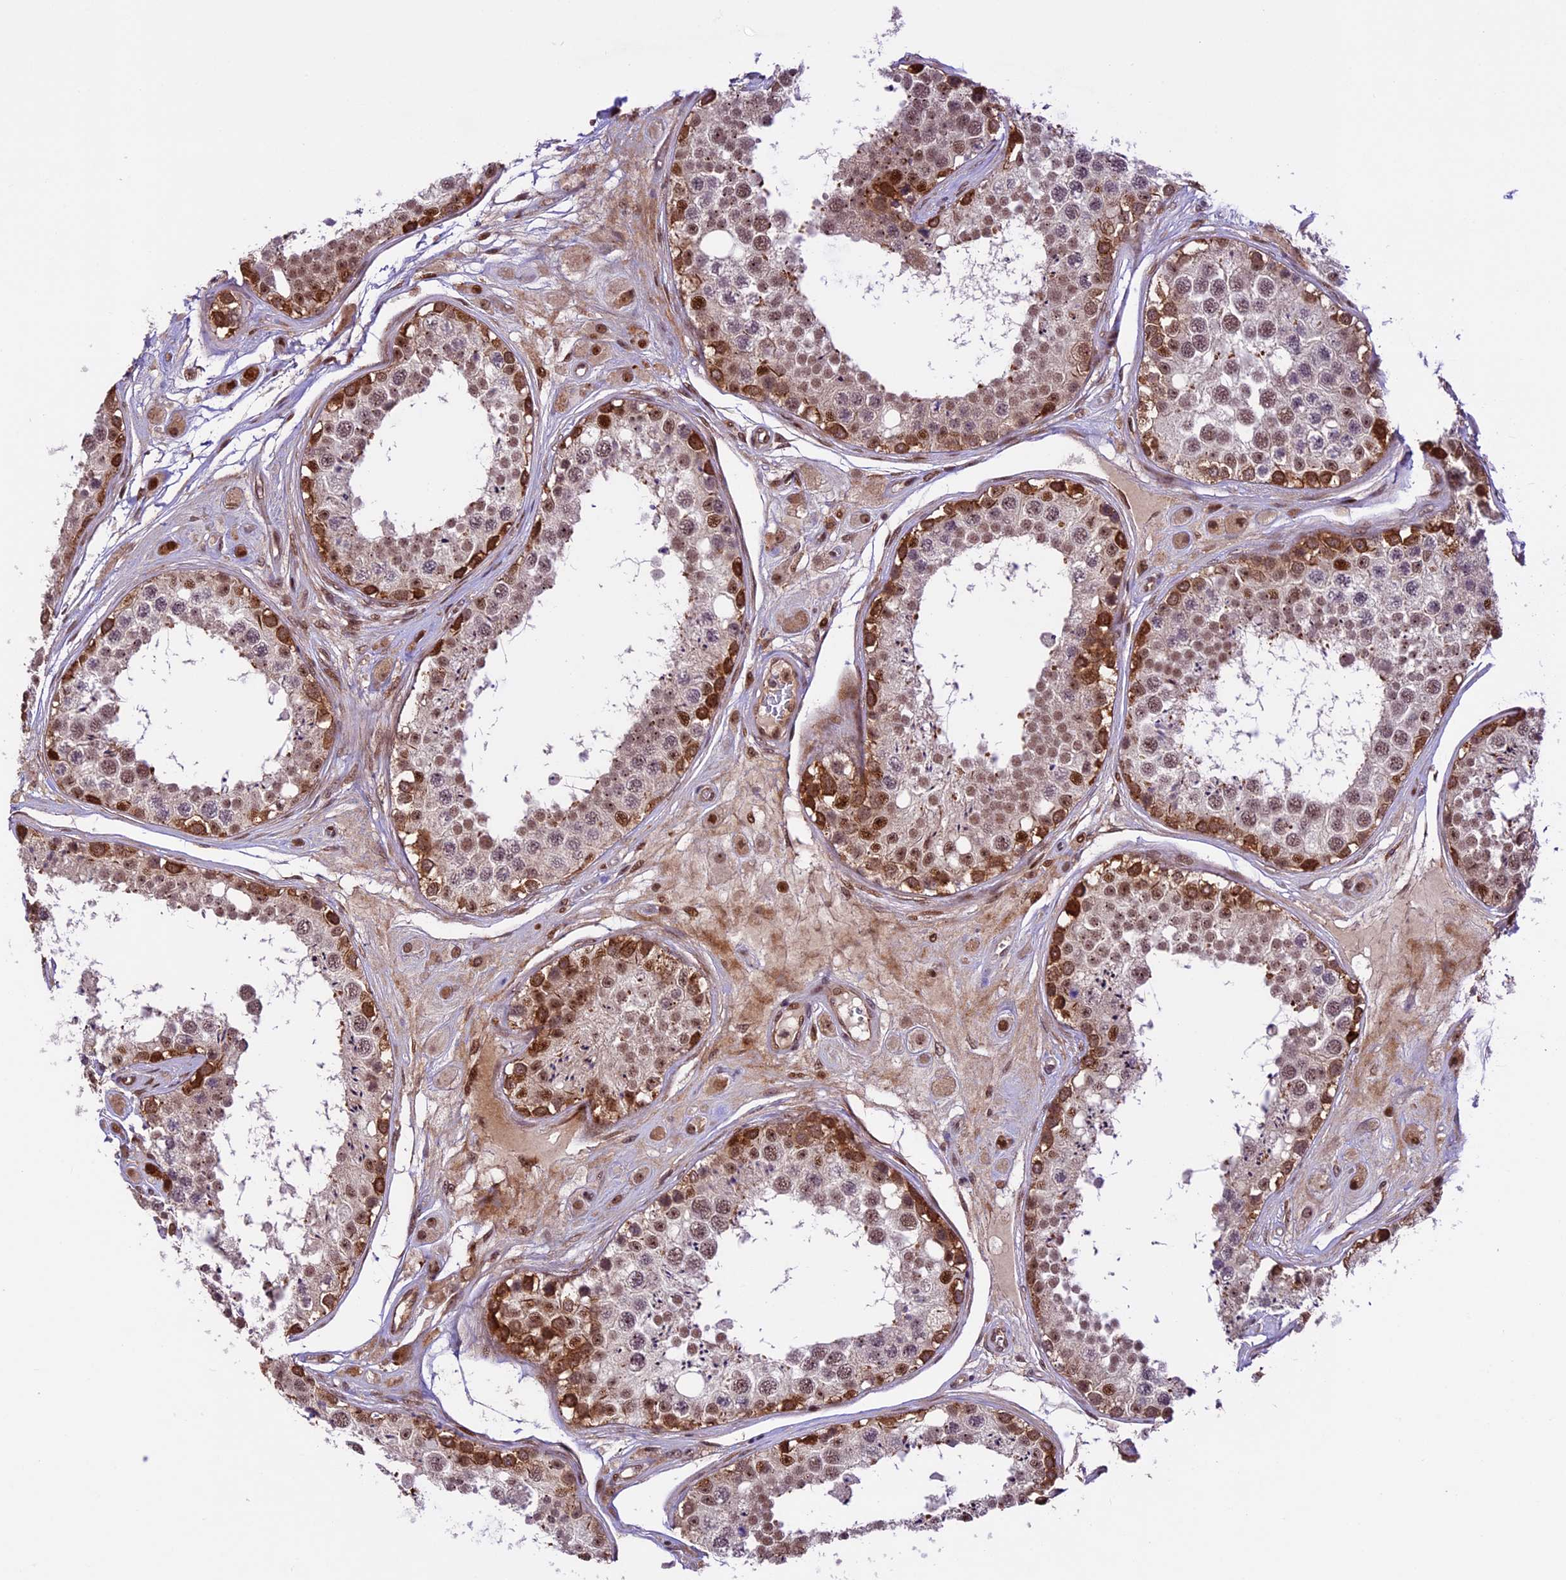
{"staining": {"intensity": "strong", "quantity": "25%-75%", "location": "cytoplasmic/membranous,nuclear"}, "tissue": "testis", "cell_type": "Cells in seminiferous ducts", "image_type": "normal", "snomed": [{"axis": "morphology", "description": "Normal tissue, NOS"}, {"axis": "topography", "description": "Testis"}], "caption": "Immunohistochemistry staining of normal testis, which shows high levels of strong cytoplasmic/membranous,nuclear positivity in approximately 25%-75% of cells in seminiferous ducts indicating strong cytoplasmic/membranous,nuclear protein positivity. The staining was performed using DAB (brown) for protein detection and nuclei were counterstained in hematoxylin (blue).", "gene": "DHX38", "patient": {"sex": "male", "age": 25}}